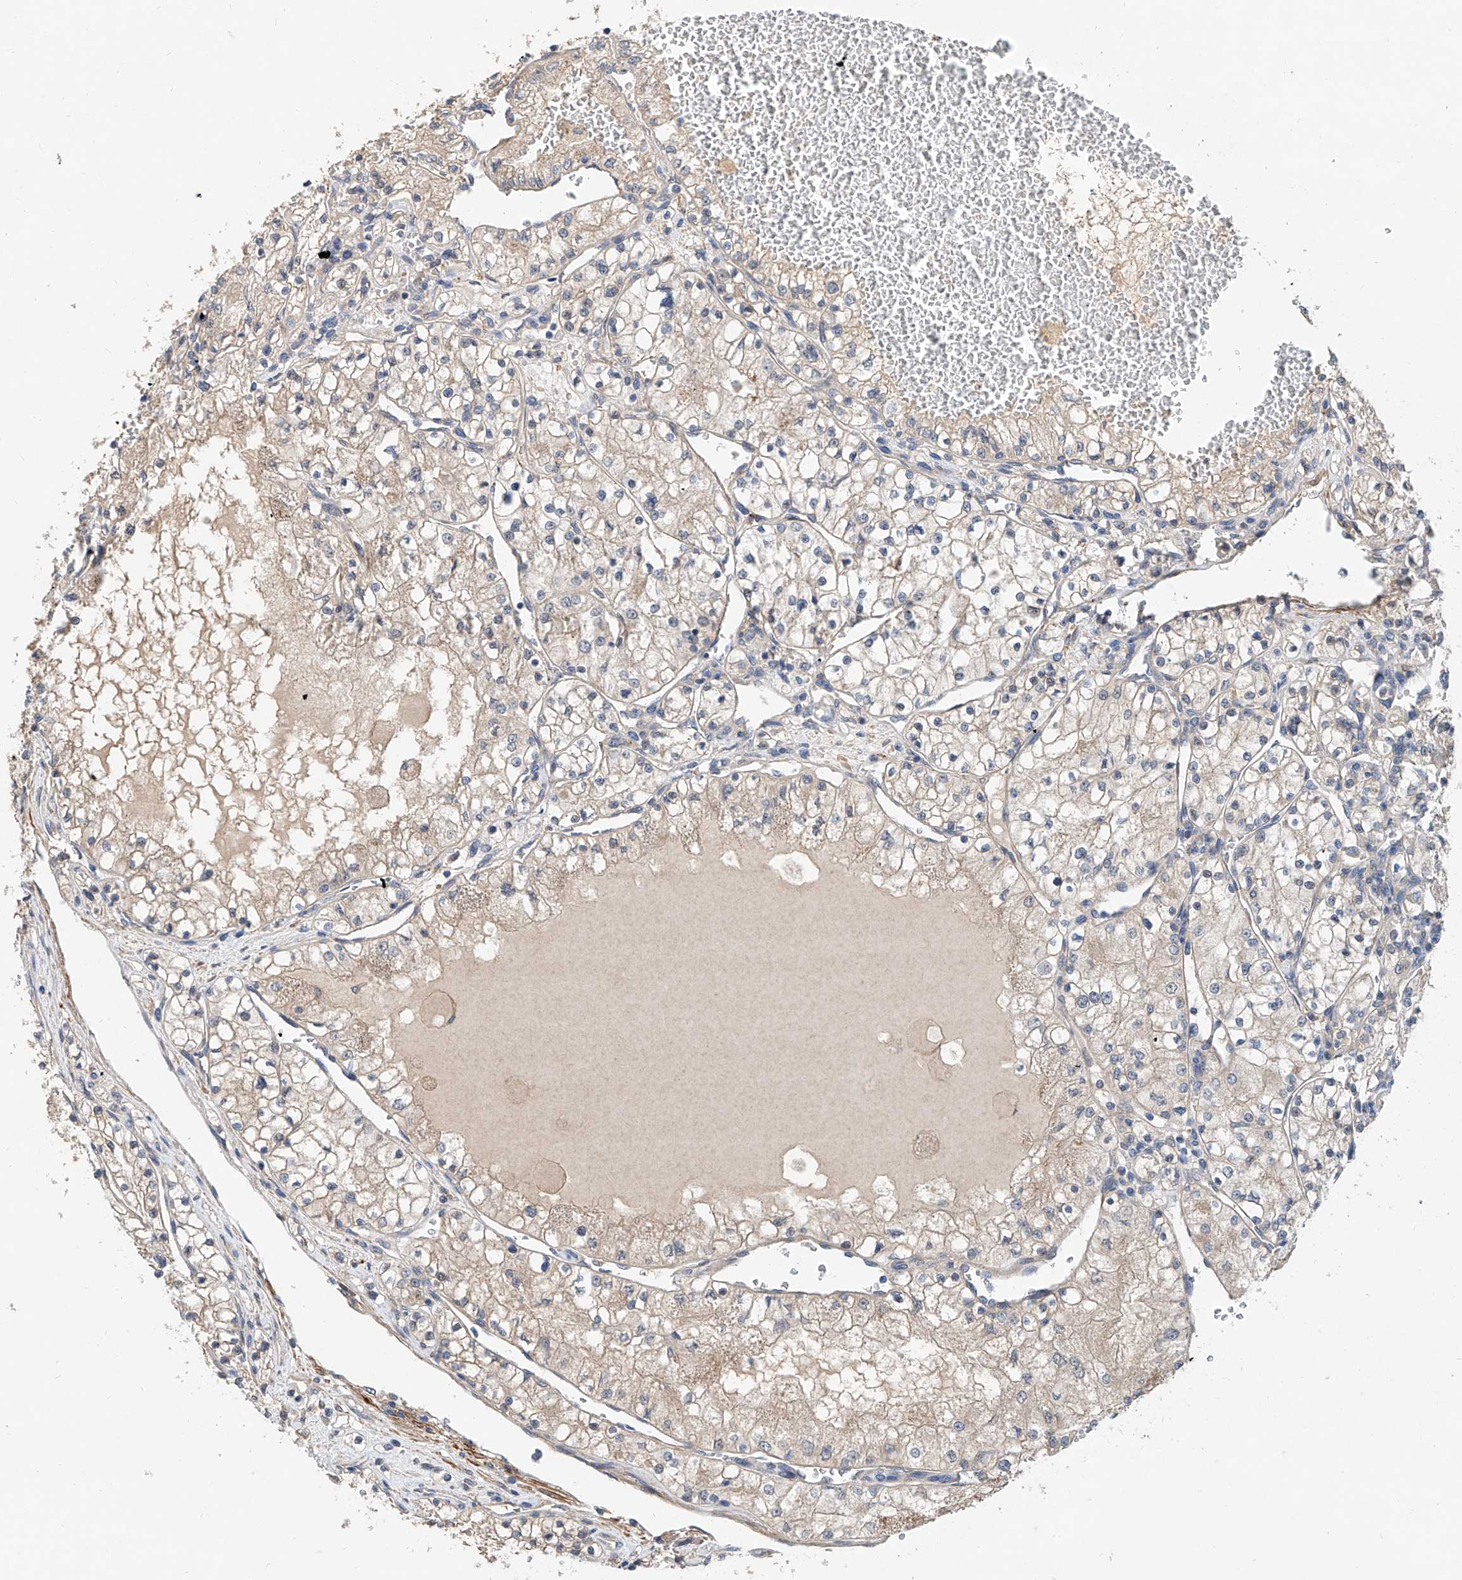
{"staining": {"intensity": "weak", "quantity": ">75%", "location": "cytoplasmic/membranous"}, "tissue": "renal cancer", "cell_type": "Tumor cells", "image_type": "cancer", "snomed": [{"axis": "morphology", "description": "Normal tissue, NOS"}, {"axis": "morphology", "description": "Adenocarcinoma, NOS"}, {"axis": "topography", "description": "Kidney"}], "caption": "A photomicrograph of adenocarcinoma (renal) stained for a protein demonstrates weak cytoplasmic/membranous brown staining in tumor cells.", "gene": "MAGEE2", "patient": {"sex": "male", "age": 68}}